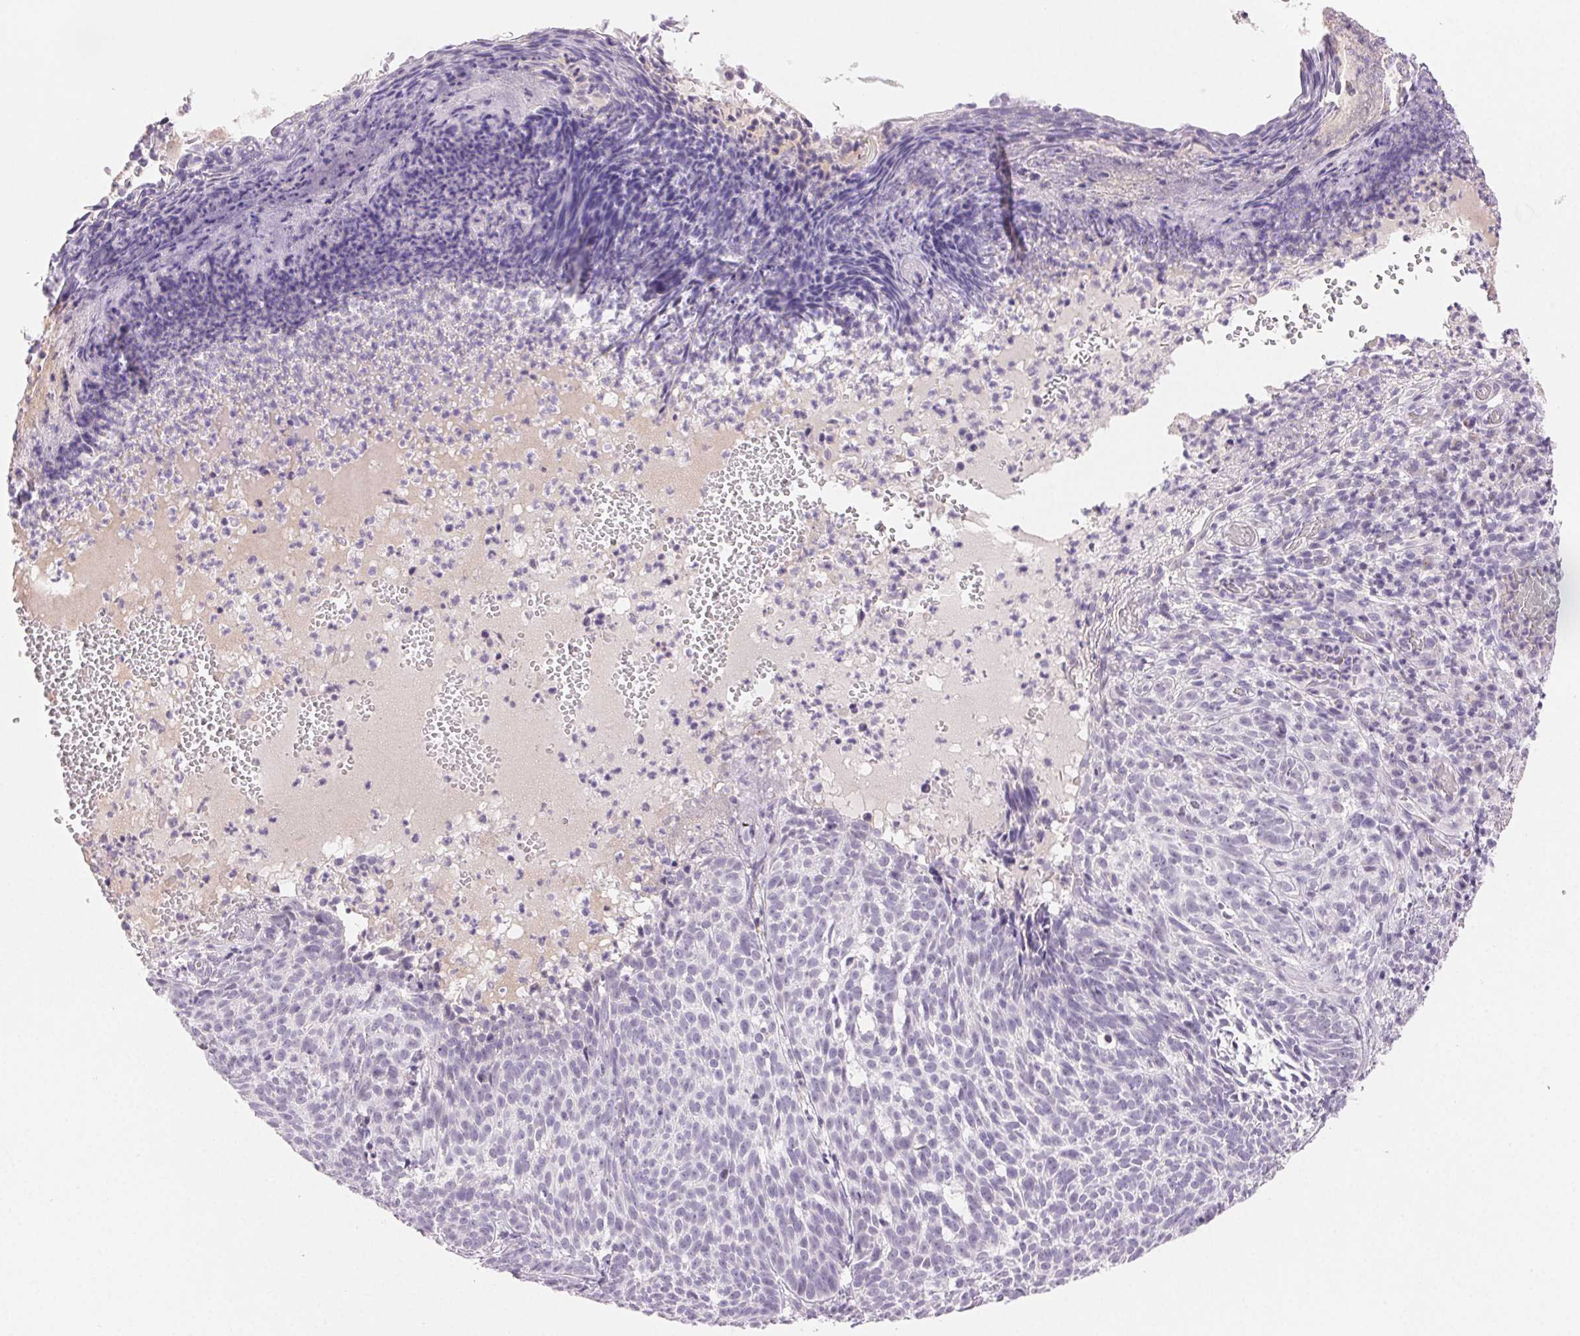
{"staining": {"intensity": "negative", "quantity": "none", "location": "none"}, "tissue": "skin cancer", "cell_type": "Tumor cells", "image_type": "cancer", "snomed": [{"axis": "morphology", "description": "Basal cell carcinoma"}, {"axis": "topography", "description": "Skin"}], "caption": "Tumor cells are negative for protein expression in human skin basal cell carcinoma.", "gene": "BPIFB2", "patient": {"sex": "male", "age": 90}}